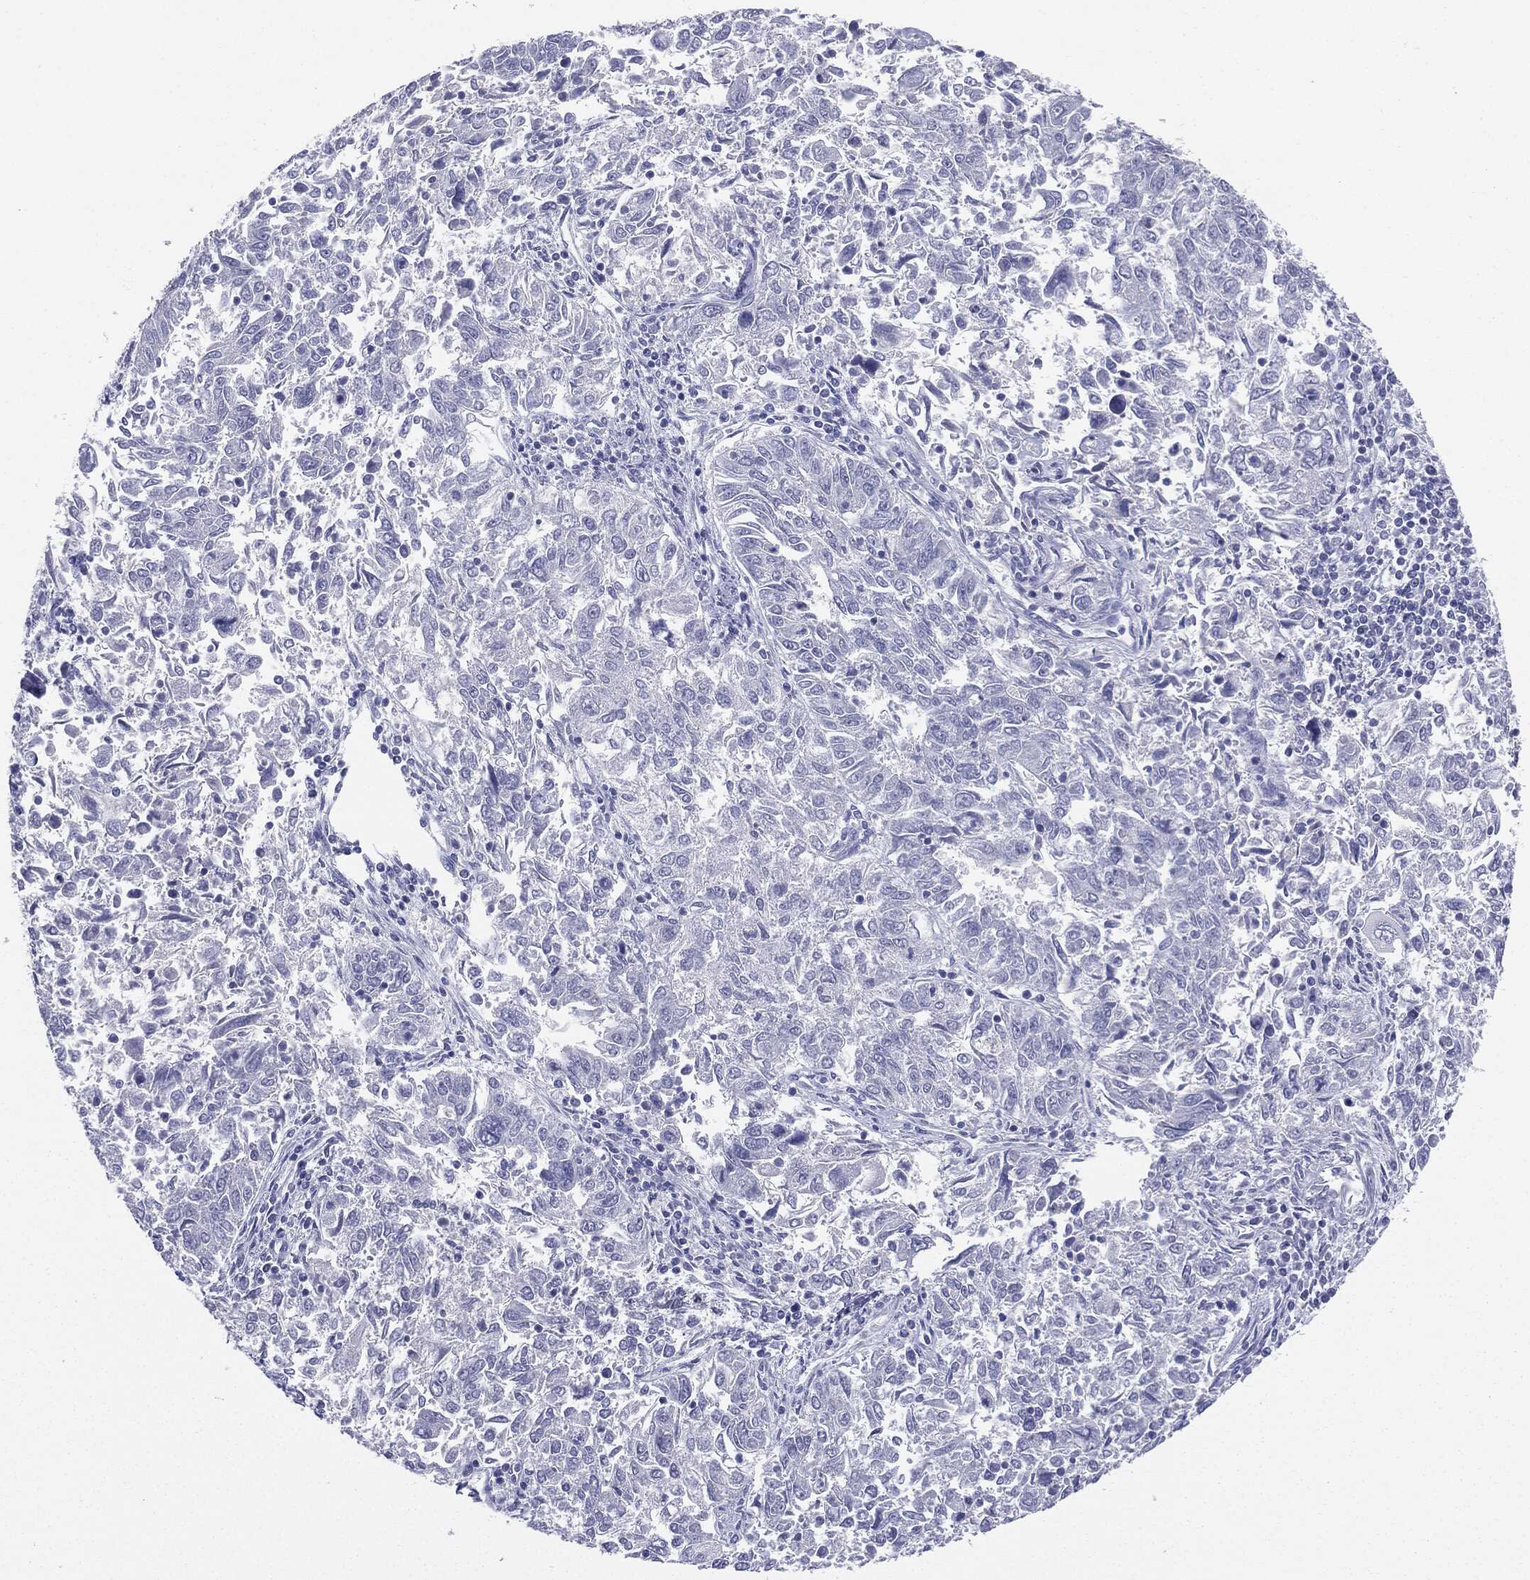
{"staining": {"intensity": "negative", "quantity": "none", "location": "none"}, "tissue": "endometrial cancer", "cell_type": "Tumor cells", "image_type": "cancer", "snomed": [{"axis": "morphology", "description": "Adenocarcinoma, NOS"}, {"axis": "topography", "description": "Endometrium"}], "caption": "Immunohistochemical staining of human endometrial cancer demonstrates no significant positivity in tumor cells. The staining is performed using DAB brown chromogen with nuclei counter-stained in using hematoxylin.", "gene": "SERPINB4", "patient": {"sex": "female", "age": 42}}